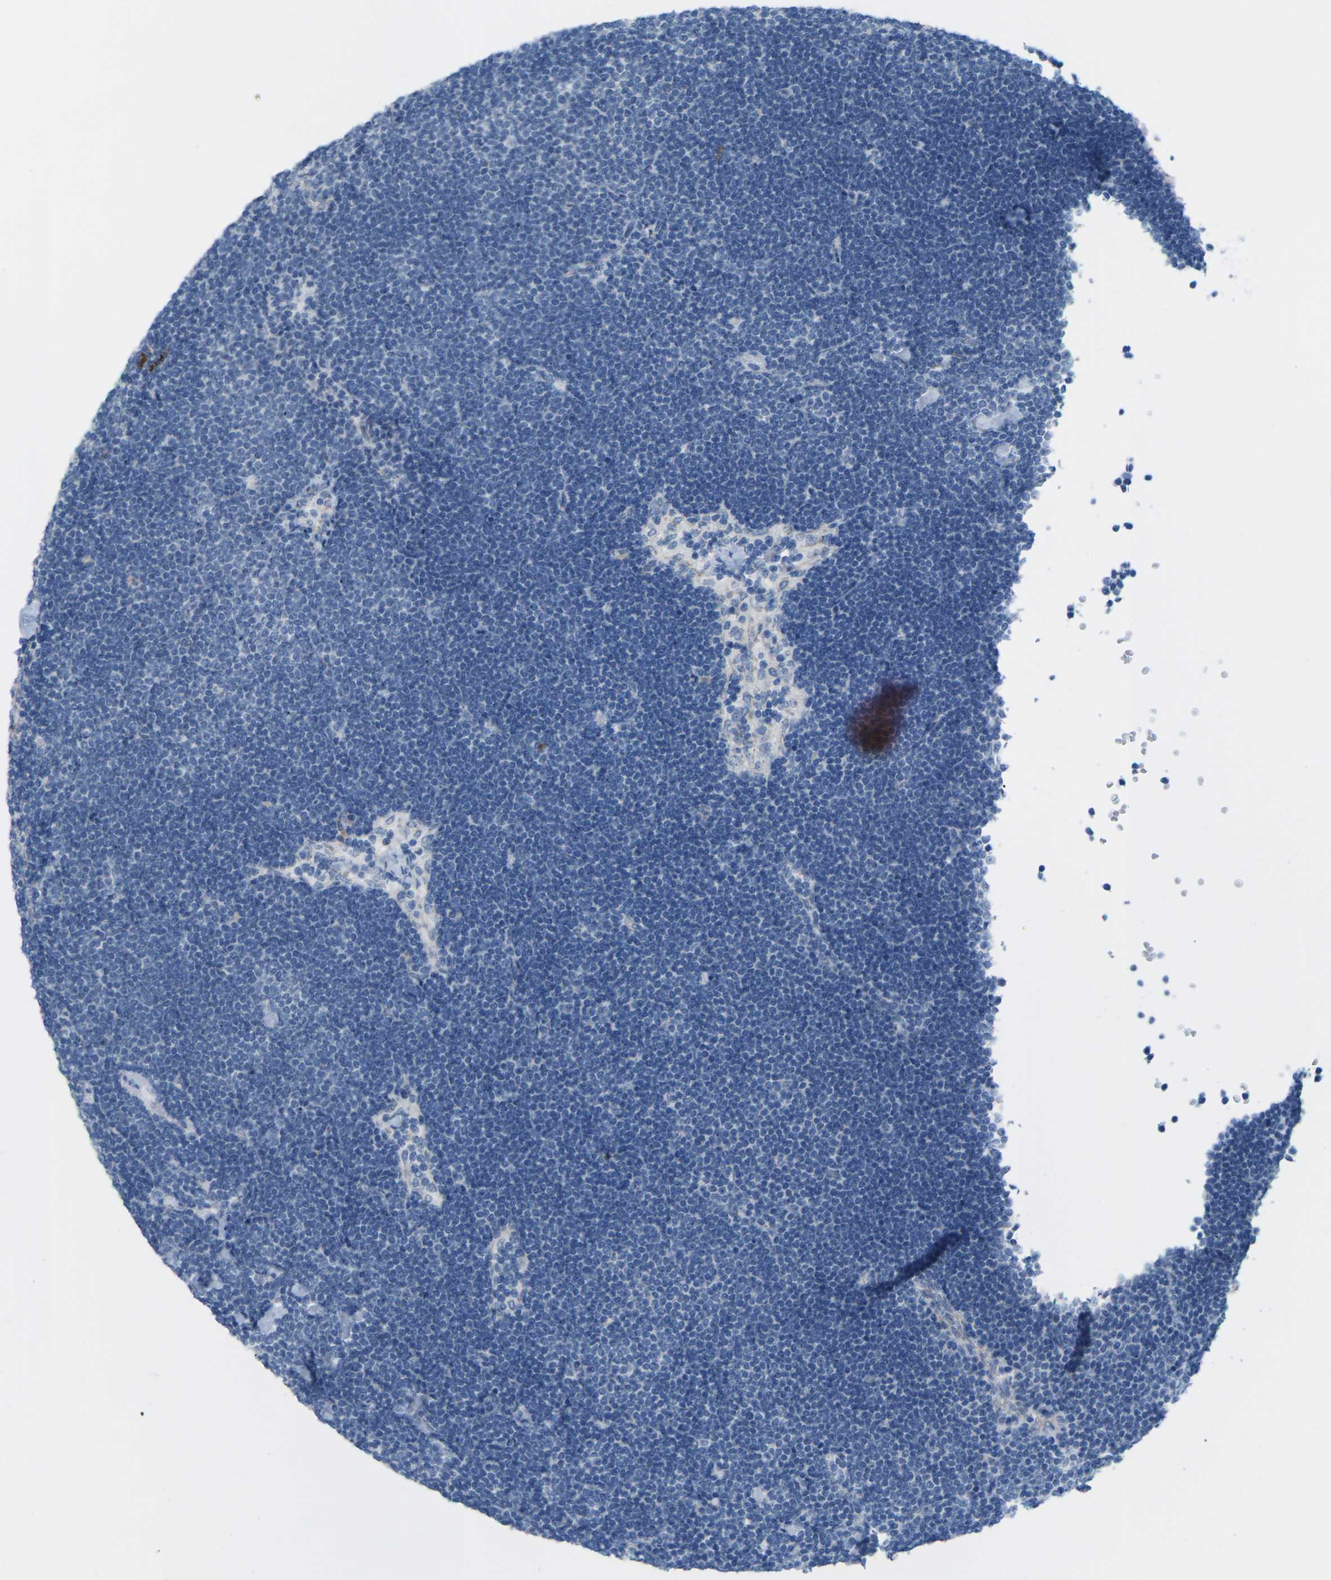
{"staining": {"intensity": "weak", "quantity": "<25%", "location": "cytoplasmic/membranous"}, "tissue": "lymph node", "cell_type": "Germinal center cells", "image_type": "normal", "snomed": [{"axis": "morphology", "description": "Normal tissue, NOS"}, {"axis": "topography", "description": "Lymph node"}], "caption": "The immunohistochemistry (IHC) histopathology image has no significant positivity in germinal center cells of lymph node. (Stains: DAB (3,3'-diaminobenzidine) IHC with hematoxylin counter stain, Microscopy: brightfield microscopy at high magnification).", "gene": "CLDN3", "patient": {"sex": "male", "age": 63}}